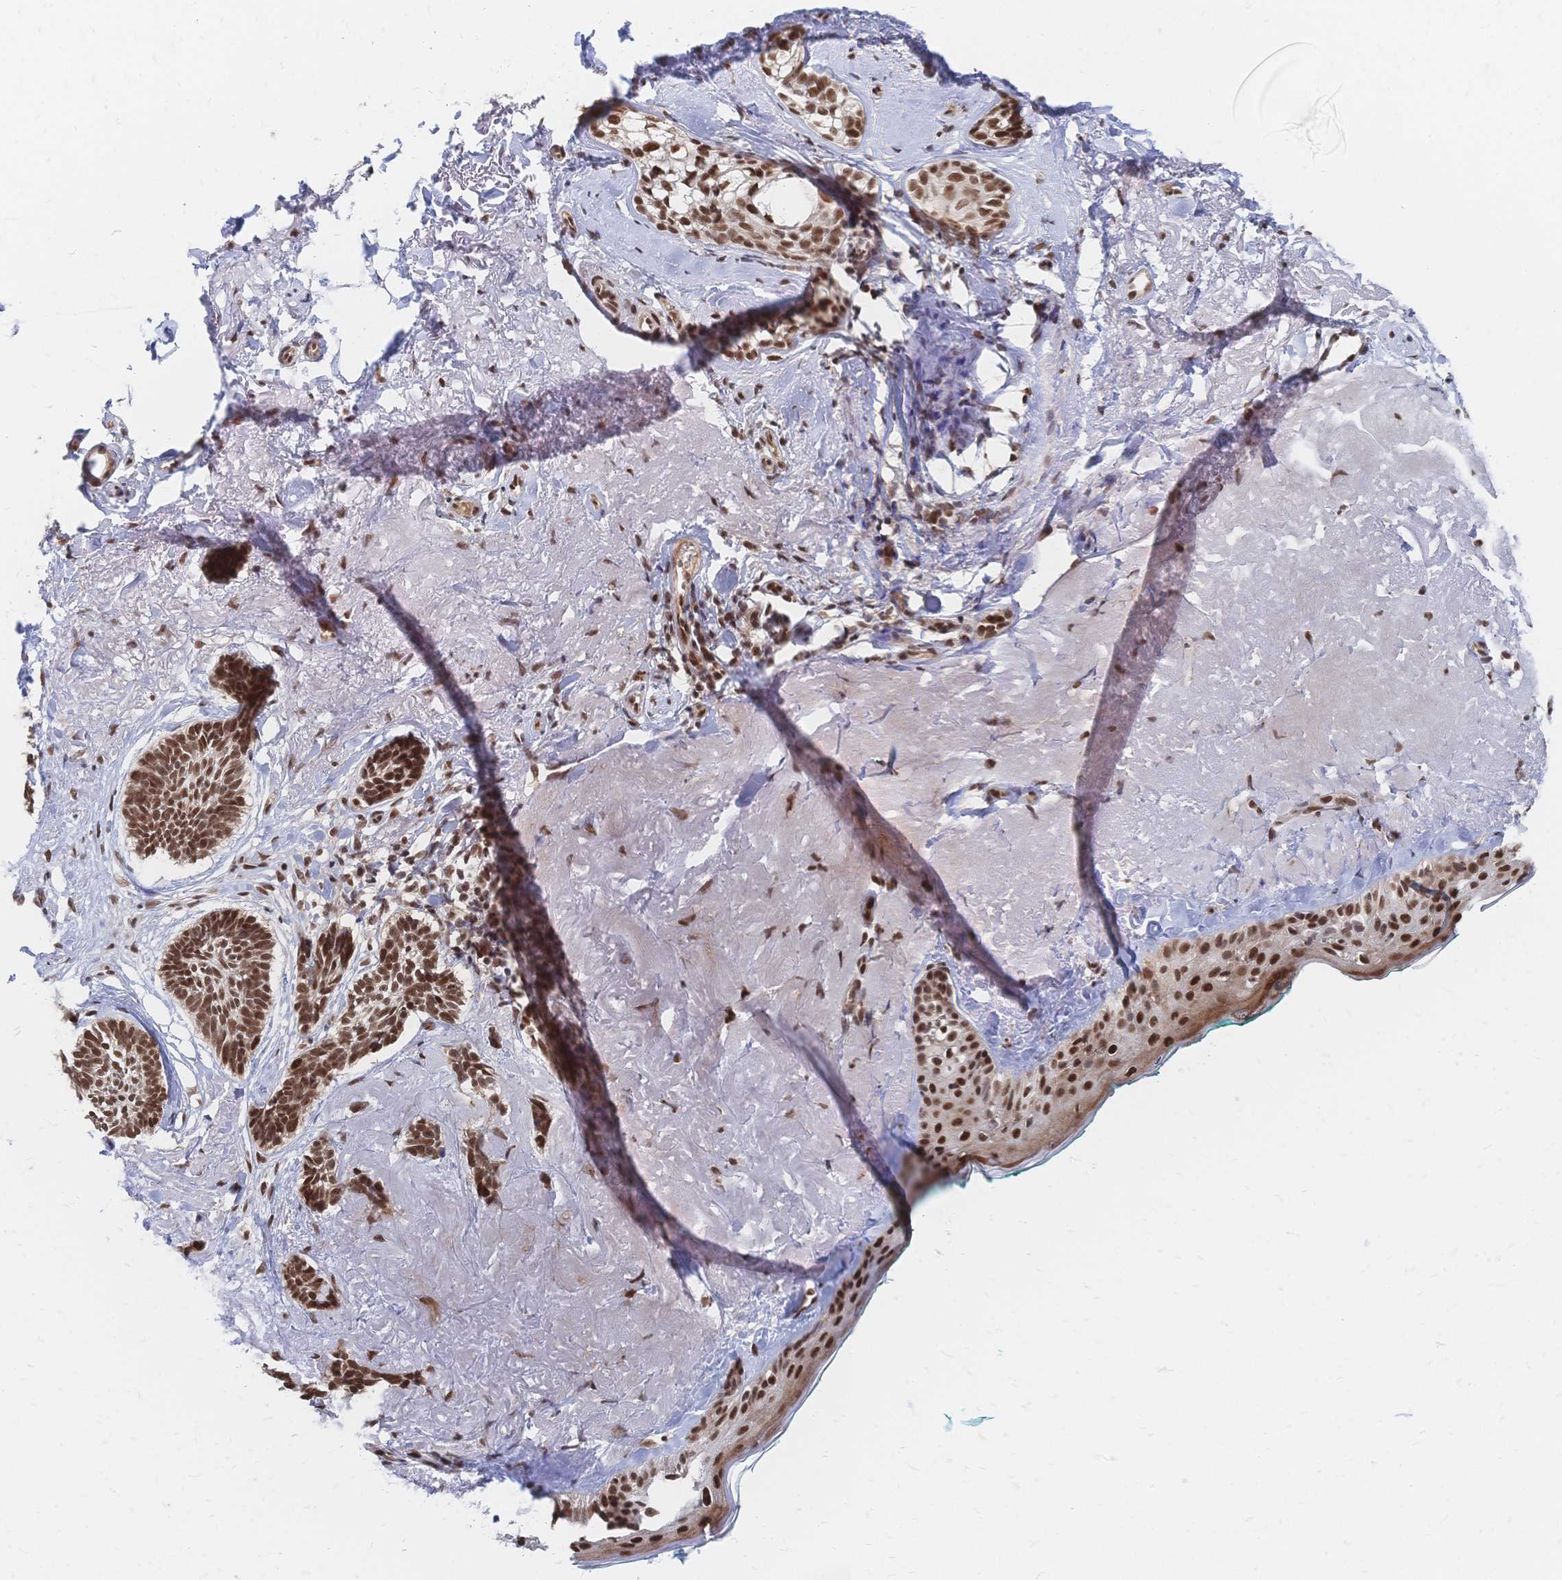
{"staining": {"intensity": "moderate", "quantity": ">75%", "location": "nuclear"}, "tissue": "skin cancer", "cell_type": "Tumor cells", "image_type": "cancer", "snomed": [{"axis": "morphology", "description": "Basal cell carcinoma"}, {"axis": "topography", "description": "Skin"}, {"axis": "topography", "description": "Skin of face"}, {"axis": "topography", "description": "Skin of nose"}], "caption": "Immunohistochemical staining of basal cell carcinoma (skin) reveals moderate nuclear protein positivity in about >75% of tumor cells.", "gene": "NELFA", "patient": {"sex": "female", "age": 86}}